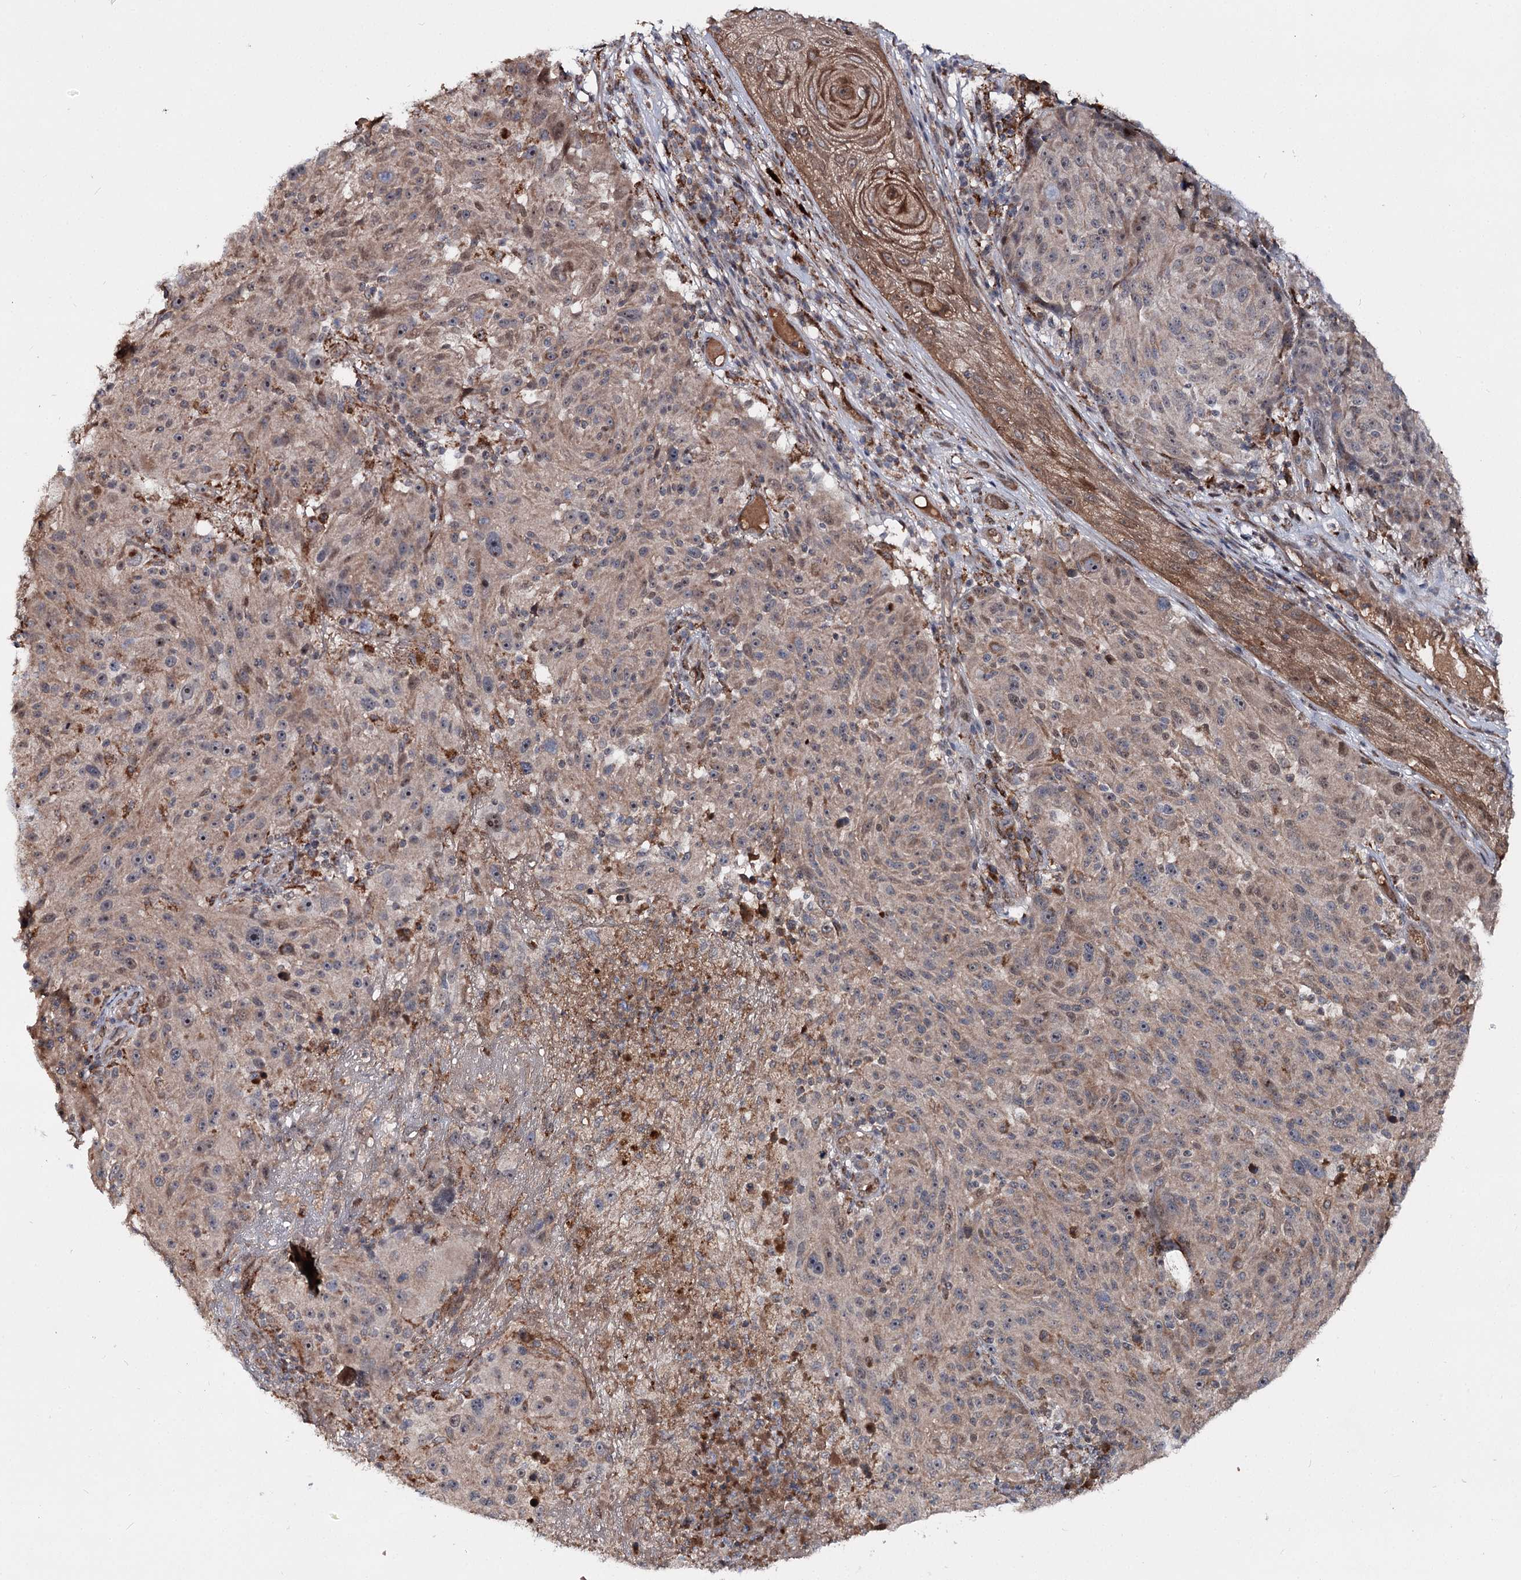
{"staining": {"intensity": "moderate", "quantity": "<25%", "location": "cytoplasmic/membranous"}, "tissue": "melanoma", "cell_type": "Tumor cells", "image_type": "cancer", "snomed": [{"axis": "morphology", "description": "Malignant melanoma, NOS"}, {"axis": "topography", "description": "Skin"}], "caption": "There is low levels of moderate cytoplasmic/membranous positivity in tumor cells of melanoma, as demonstrated by immunohistochemical staining (brown color).", "gene": "MSANTD2", "patient": {"sex": "male", "age": 53}}